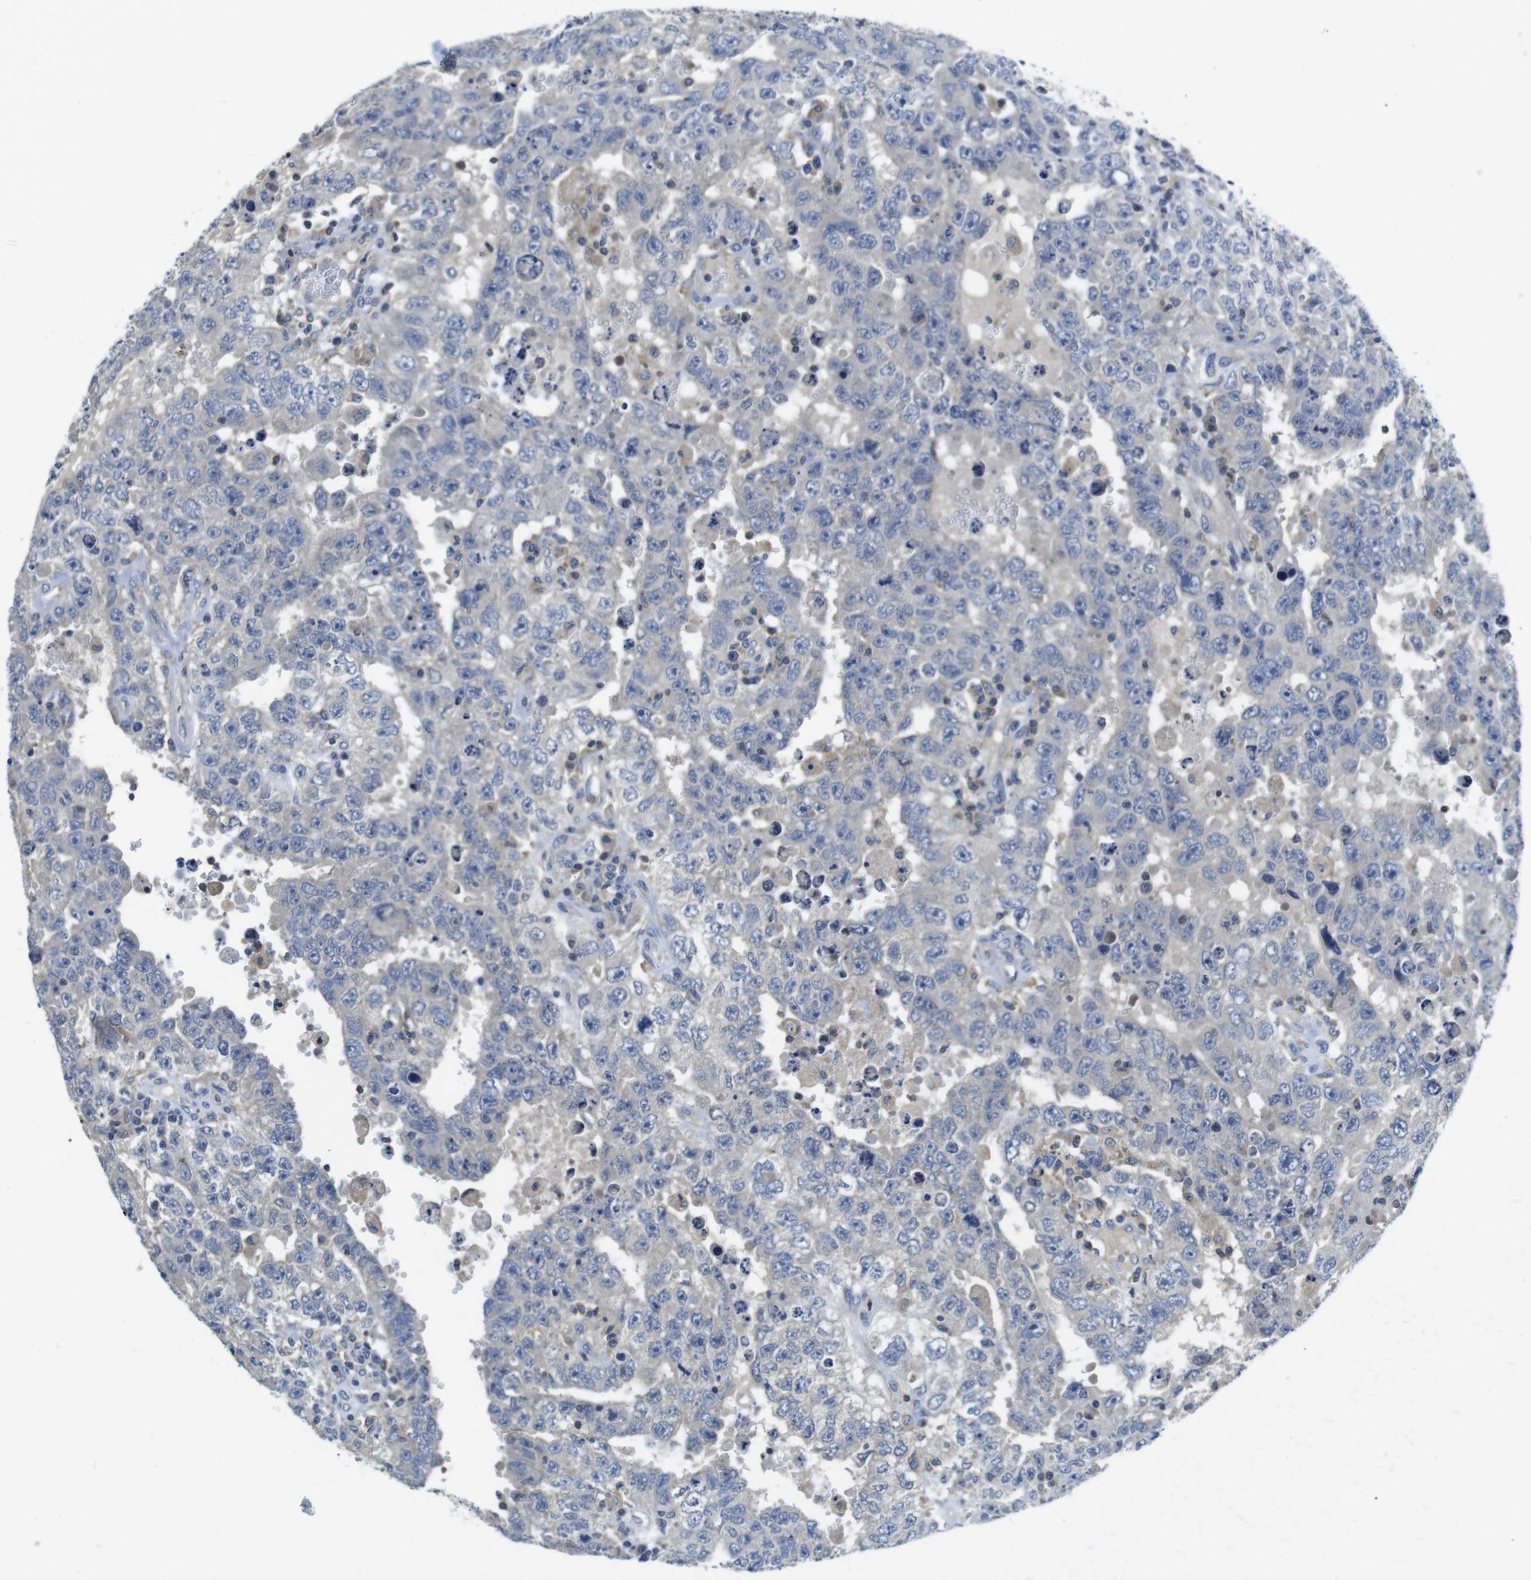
{"staining": {"intensity": "negative", "quantity": "none", "location": "none"}, "tissue": "testis cancer", "cell_type": "Tumor cells", "image_type": "cancer", "snomed": [{"axis": "morphology", "description": "Carcinoma, Embryonal, NOS"}, {"axis": "topography", "description": "Testis"}], "caption": "Testis embryonal carcinoma was stained to show a protein in brown. There is no significant staining in tumor cells.", "gene": "PIK3CD", "patient": {"sex": "male", "age": 26}}